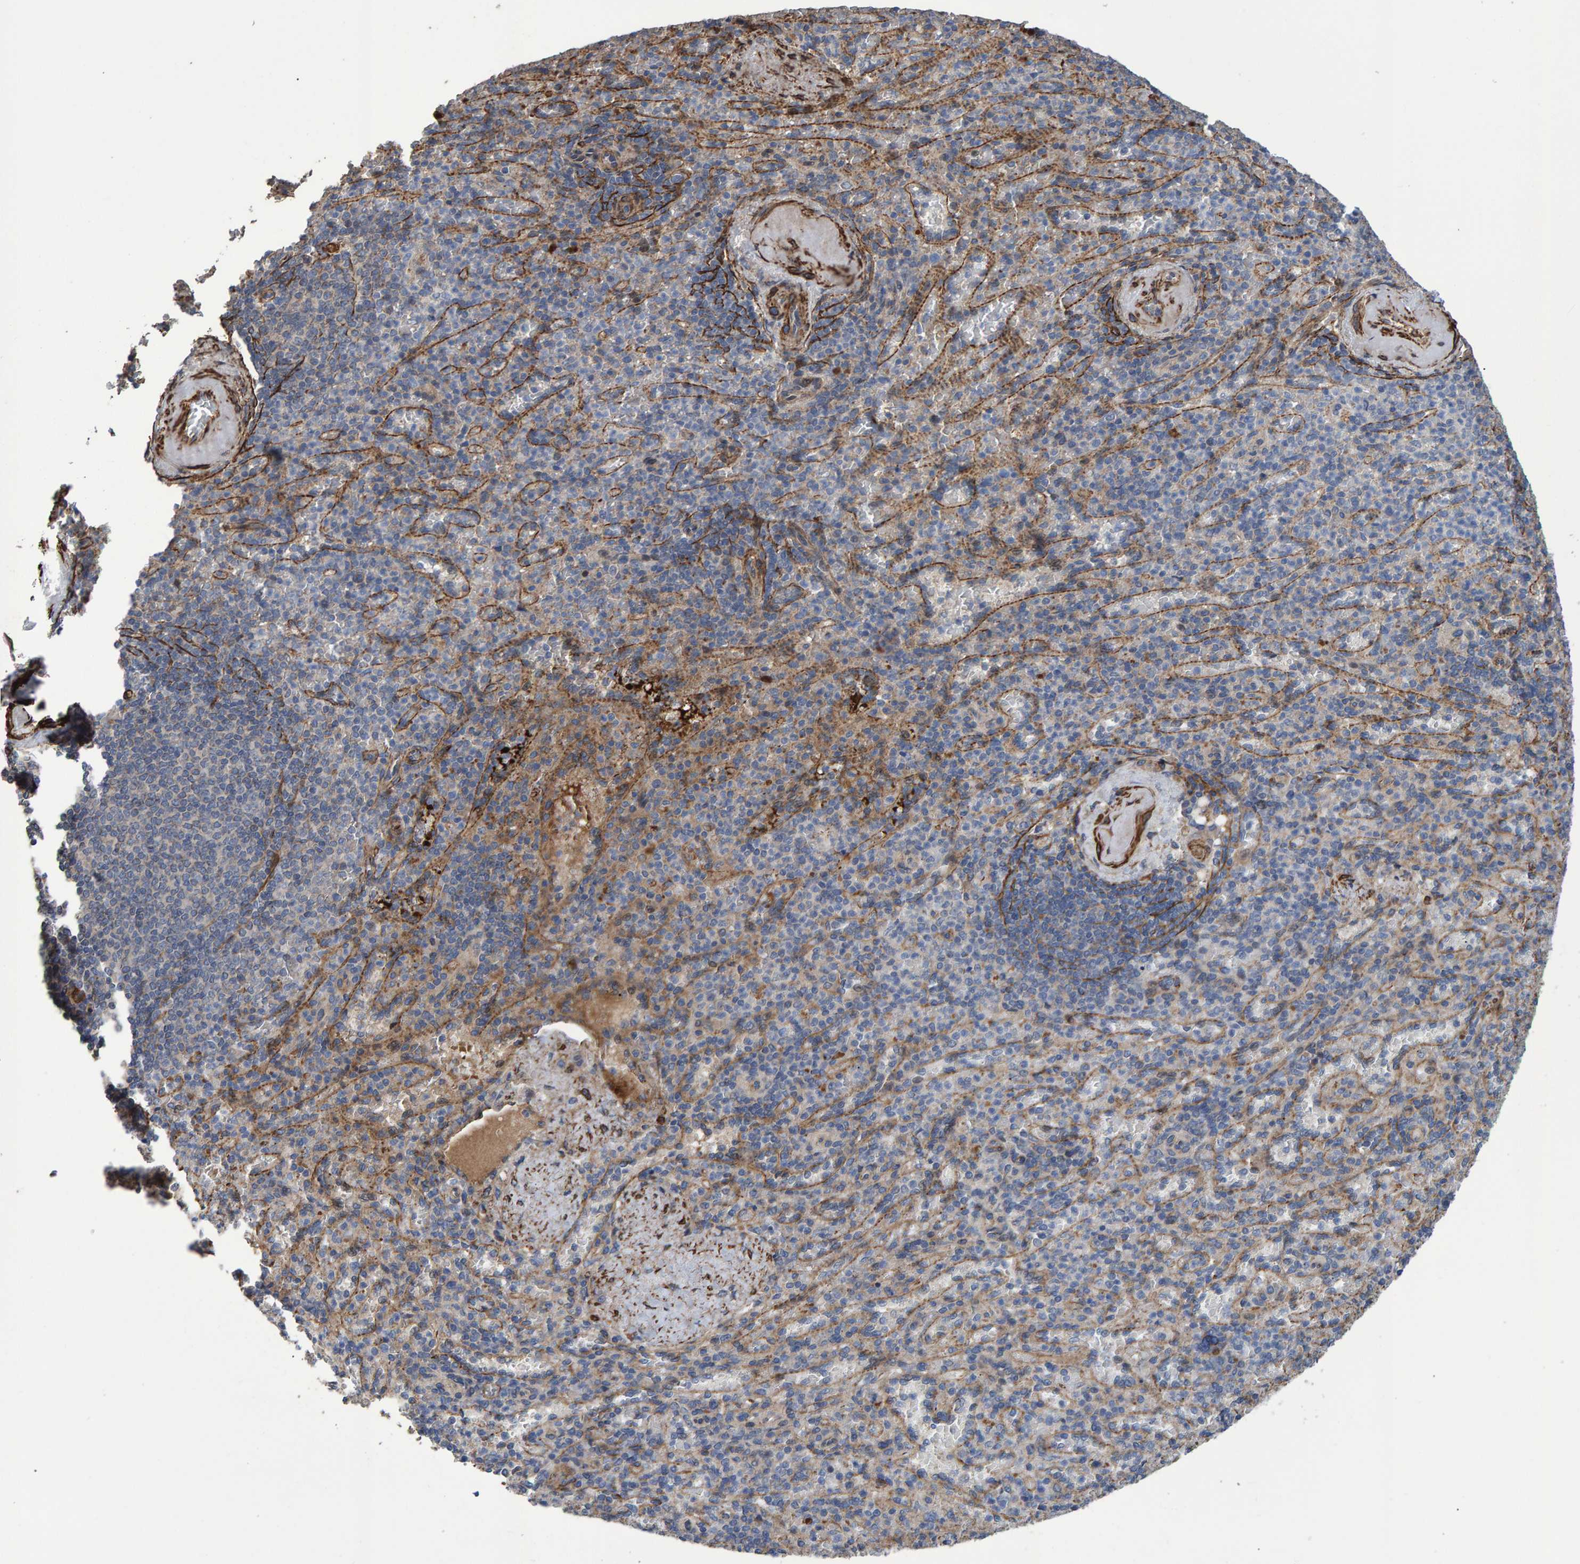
{"staining": {"intensity": "weak", "quantity": "<25%", "location": "cytoplasmic/membranous"}, "tissue": "spleen", "cell_type": "Cells in red pulp", "image_type": "normal", "snomed": [{"axis": "morphology", "description": "Normal tissue, NOS"}, {"axis": "topography", "description": "Spleen"}], "caption": "This is an IHC photomicrograph of benign spleen. There is no expression in cells in red pulp.", "gene": "SLIT2", "patient": {"sex": "female", "age": 74}}